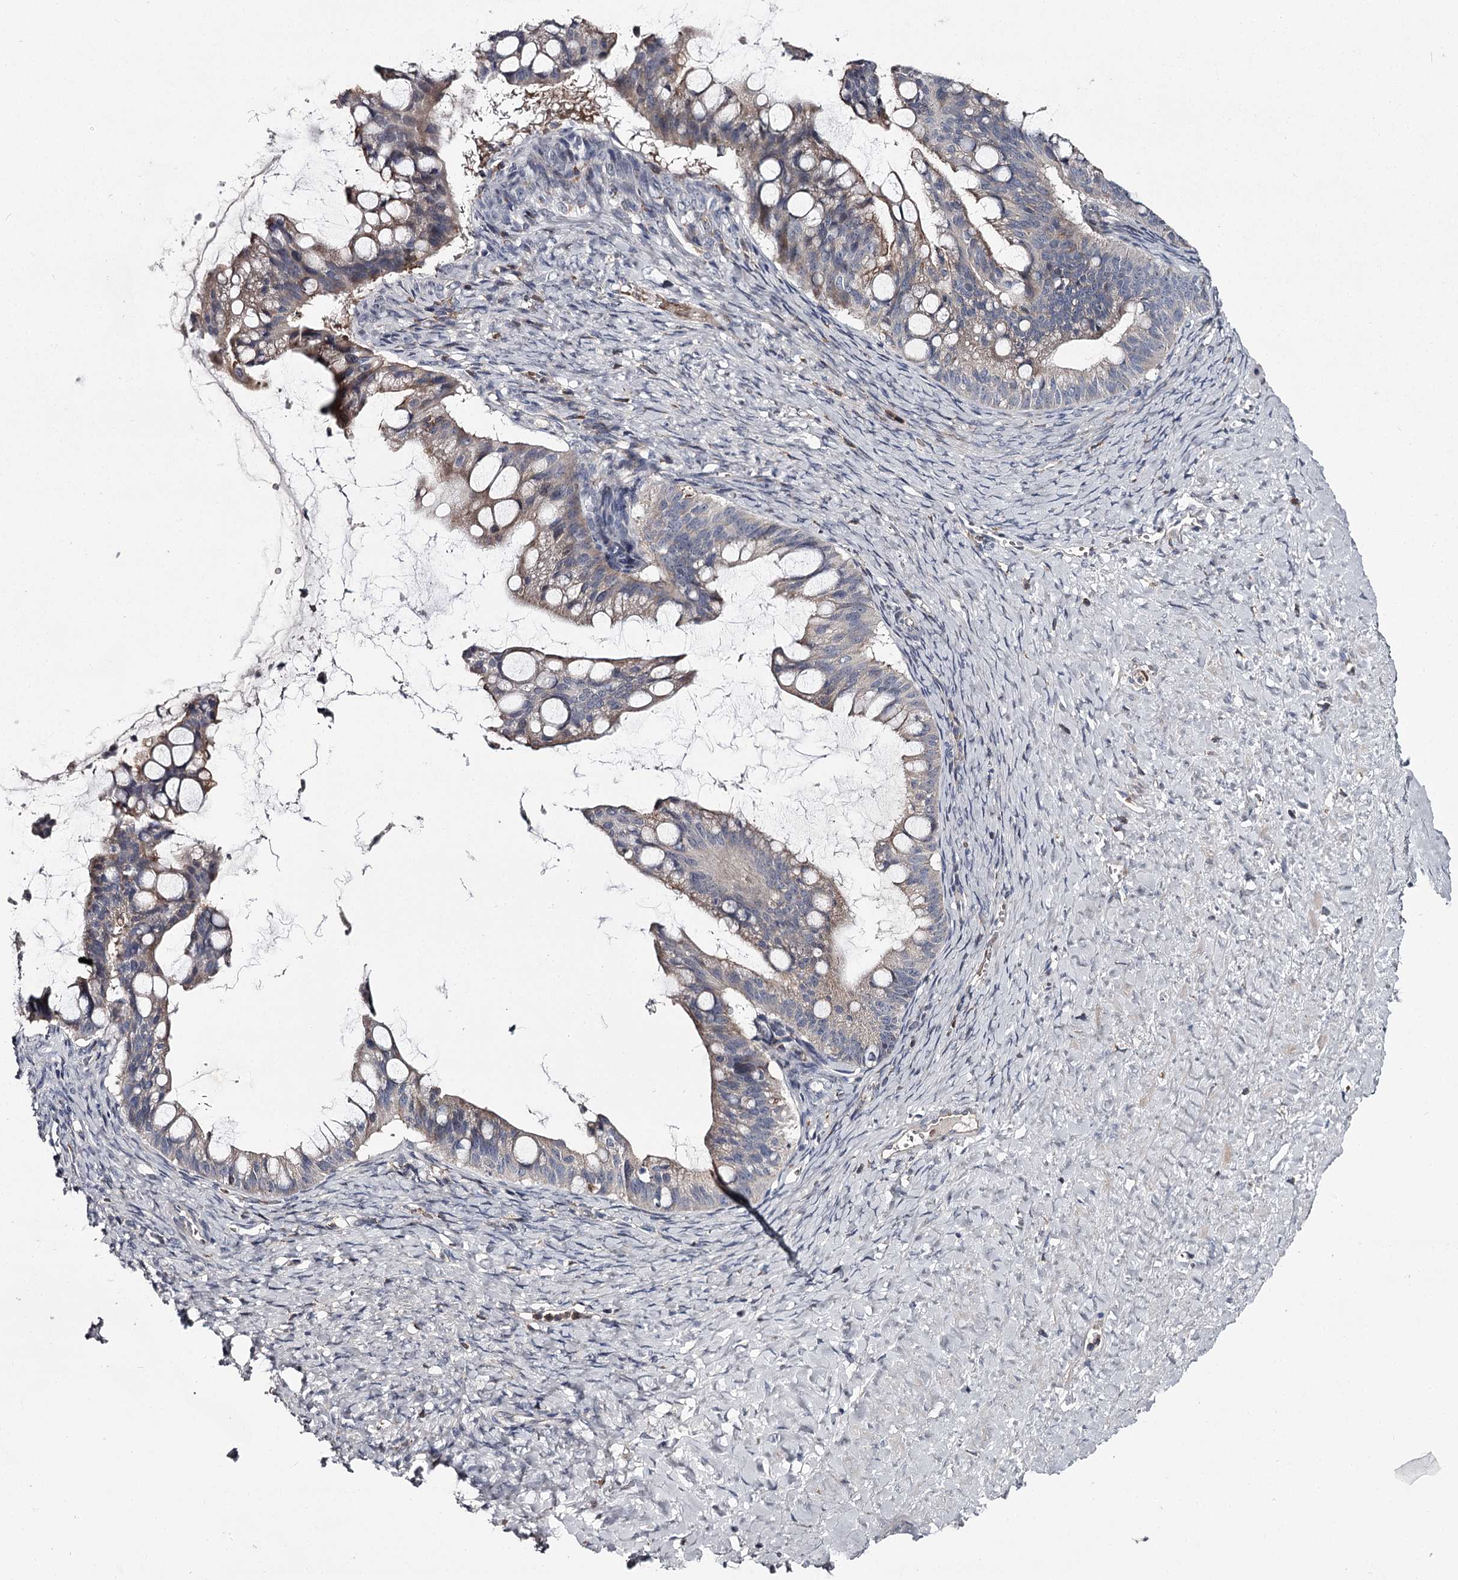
{"staining": {"intensity": "weak", "quantity": "<25%", "location": "cytoplasmic/membranous"}, "tissue": "ovarian cancer", "cell_type": "Tumor cells", "image_type": "cancer", "snomed": [{"axis": "morphology", "description": "Cystadenocarcinoma, mucinous, NOS"}, {"axis": "topography", "description": "Ovary"}], "caption": "Mucinous cystadenocarcinoma (ovarian) was stained to show a protein in brown. There is no significant positivity in tumor cells.", "gene": "RASSF6", "patient": {"sex": "female", "age": 73}}